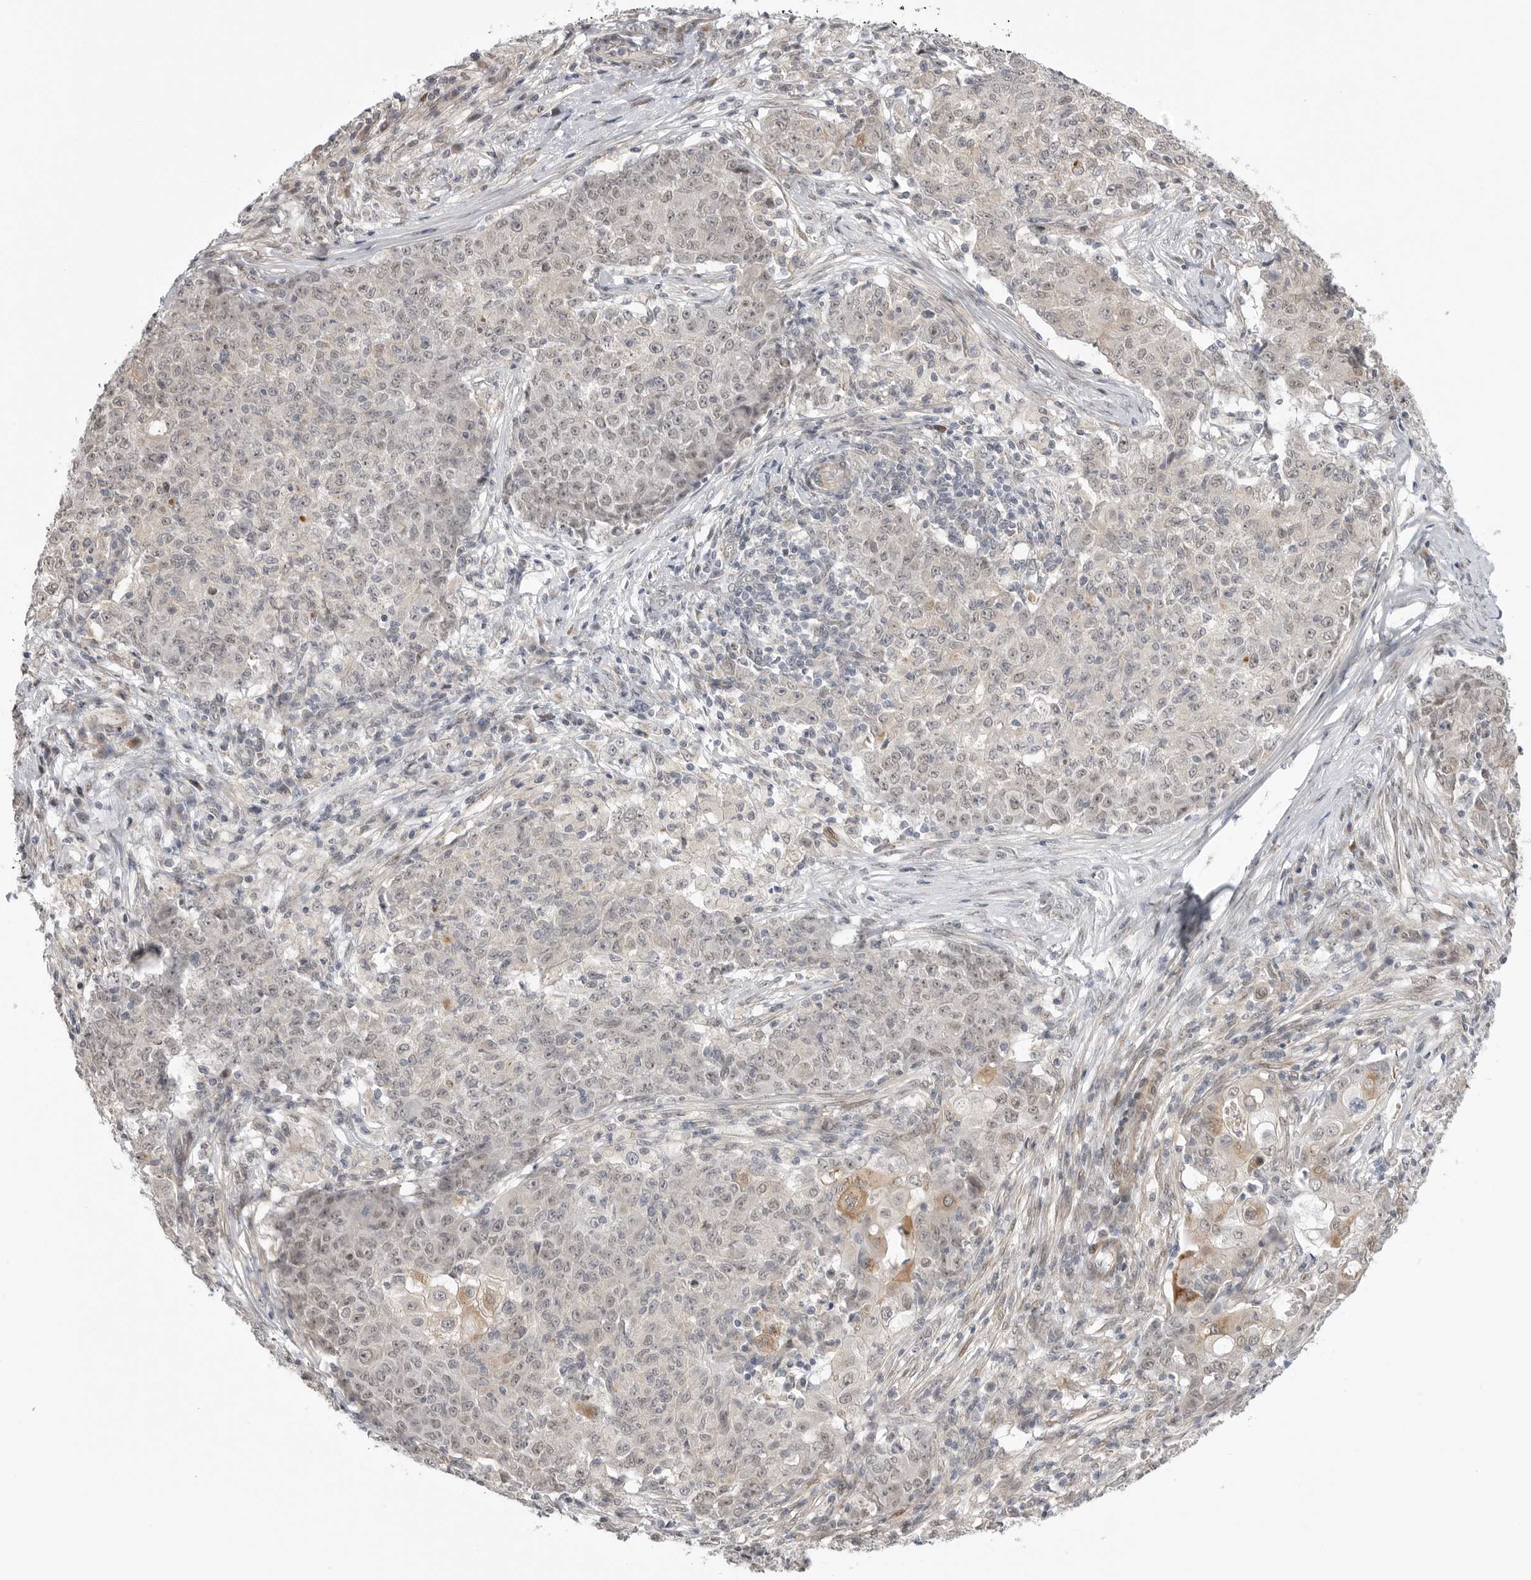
{"staining": {"intensity": "weak", "quantity": ">75%", "location": "nuclear"}, "tissue": "ovarian cancer", "cell_type": "Tumor cells", "image_type": "cancer", "snomed": [{"axis": "morphology", "description": "Carcinoma, endometroid"}, {"axis": "topography", "description": "Ovary"}], "caption": "A photomicrograph showing weak nuclear staining in about >75% of tumor cells in ovarian cancer (endometroid carcinoma), as visualized by brown immunohistochemical staining.", "gene": "GGT6", "patient": {"sex": "female", "age": 42}}